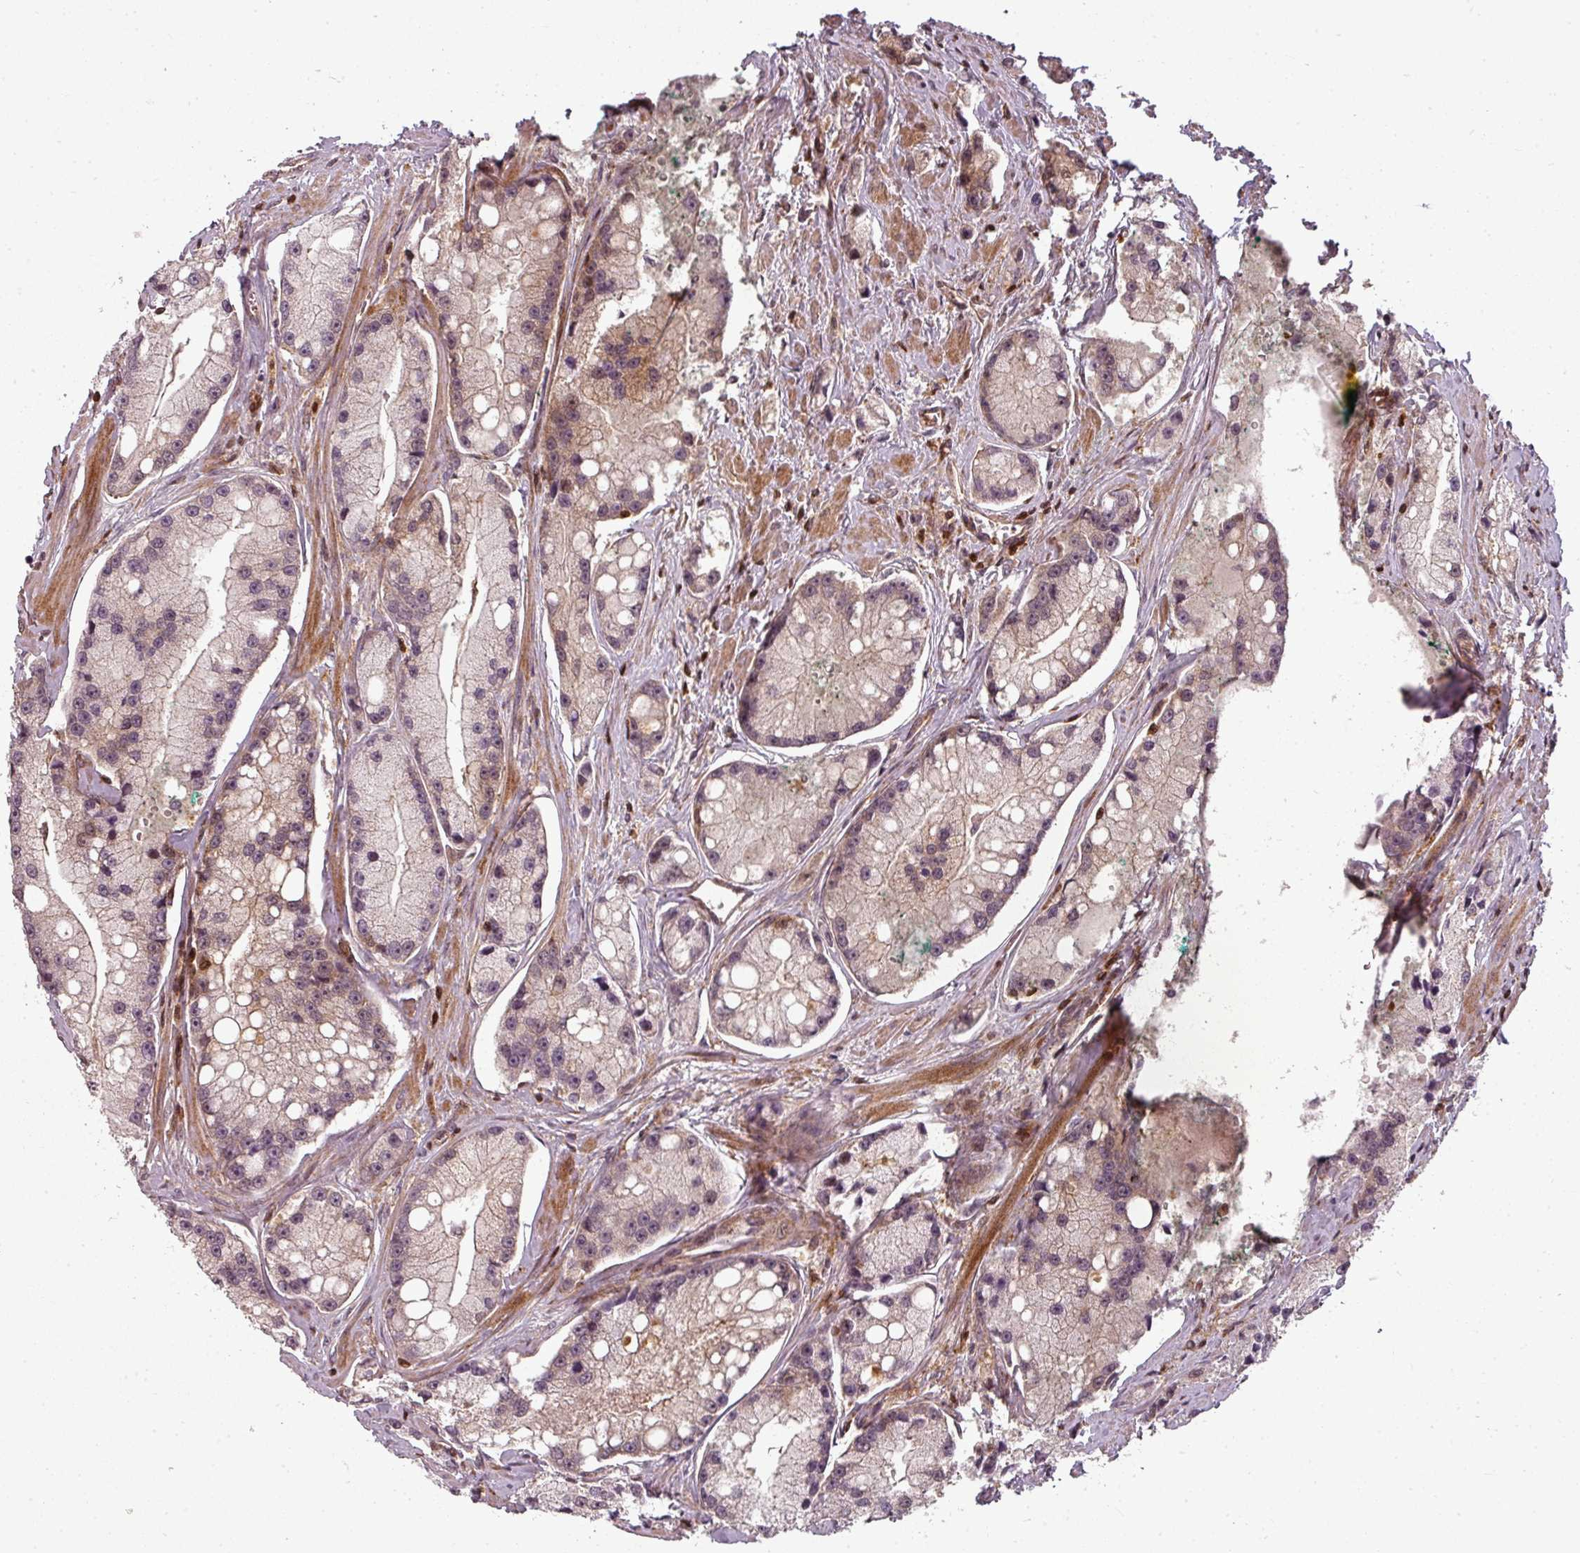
{"staining": {"intensity": "weak", "quantity": "25%-75%", "location": "cytoplasmic/membranous"}, "tissue": "prostate cancer", "cell_type": "Tumor cells", "image_type": "cancer", "snomed": [{"axis": "morphology", "description": "Adenocarcinoma, High grade"}, {"axis": "topography", "description": "Prostate"}], "caption": "A histopathology image of prostate adenocarcinoma (high-grade) stained for a protein exhibits weak cytoplasmic/membranous brown staining in tumor cells. (DAB IHC with brightfield microscopy, high magnification).", "gene": "CLIC1", "patient": {"sex": "male", "age": 74}}